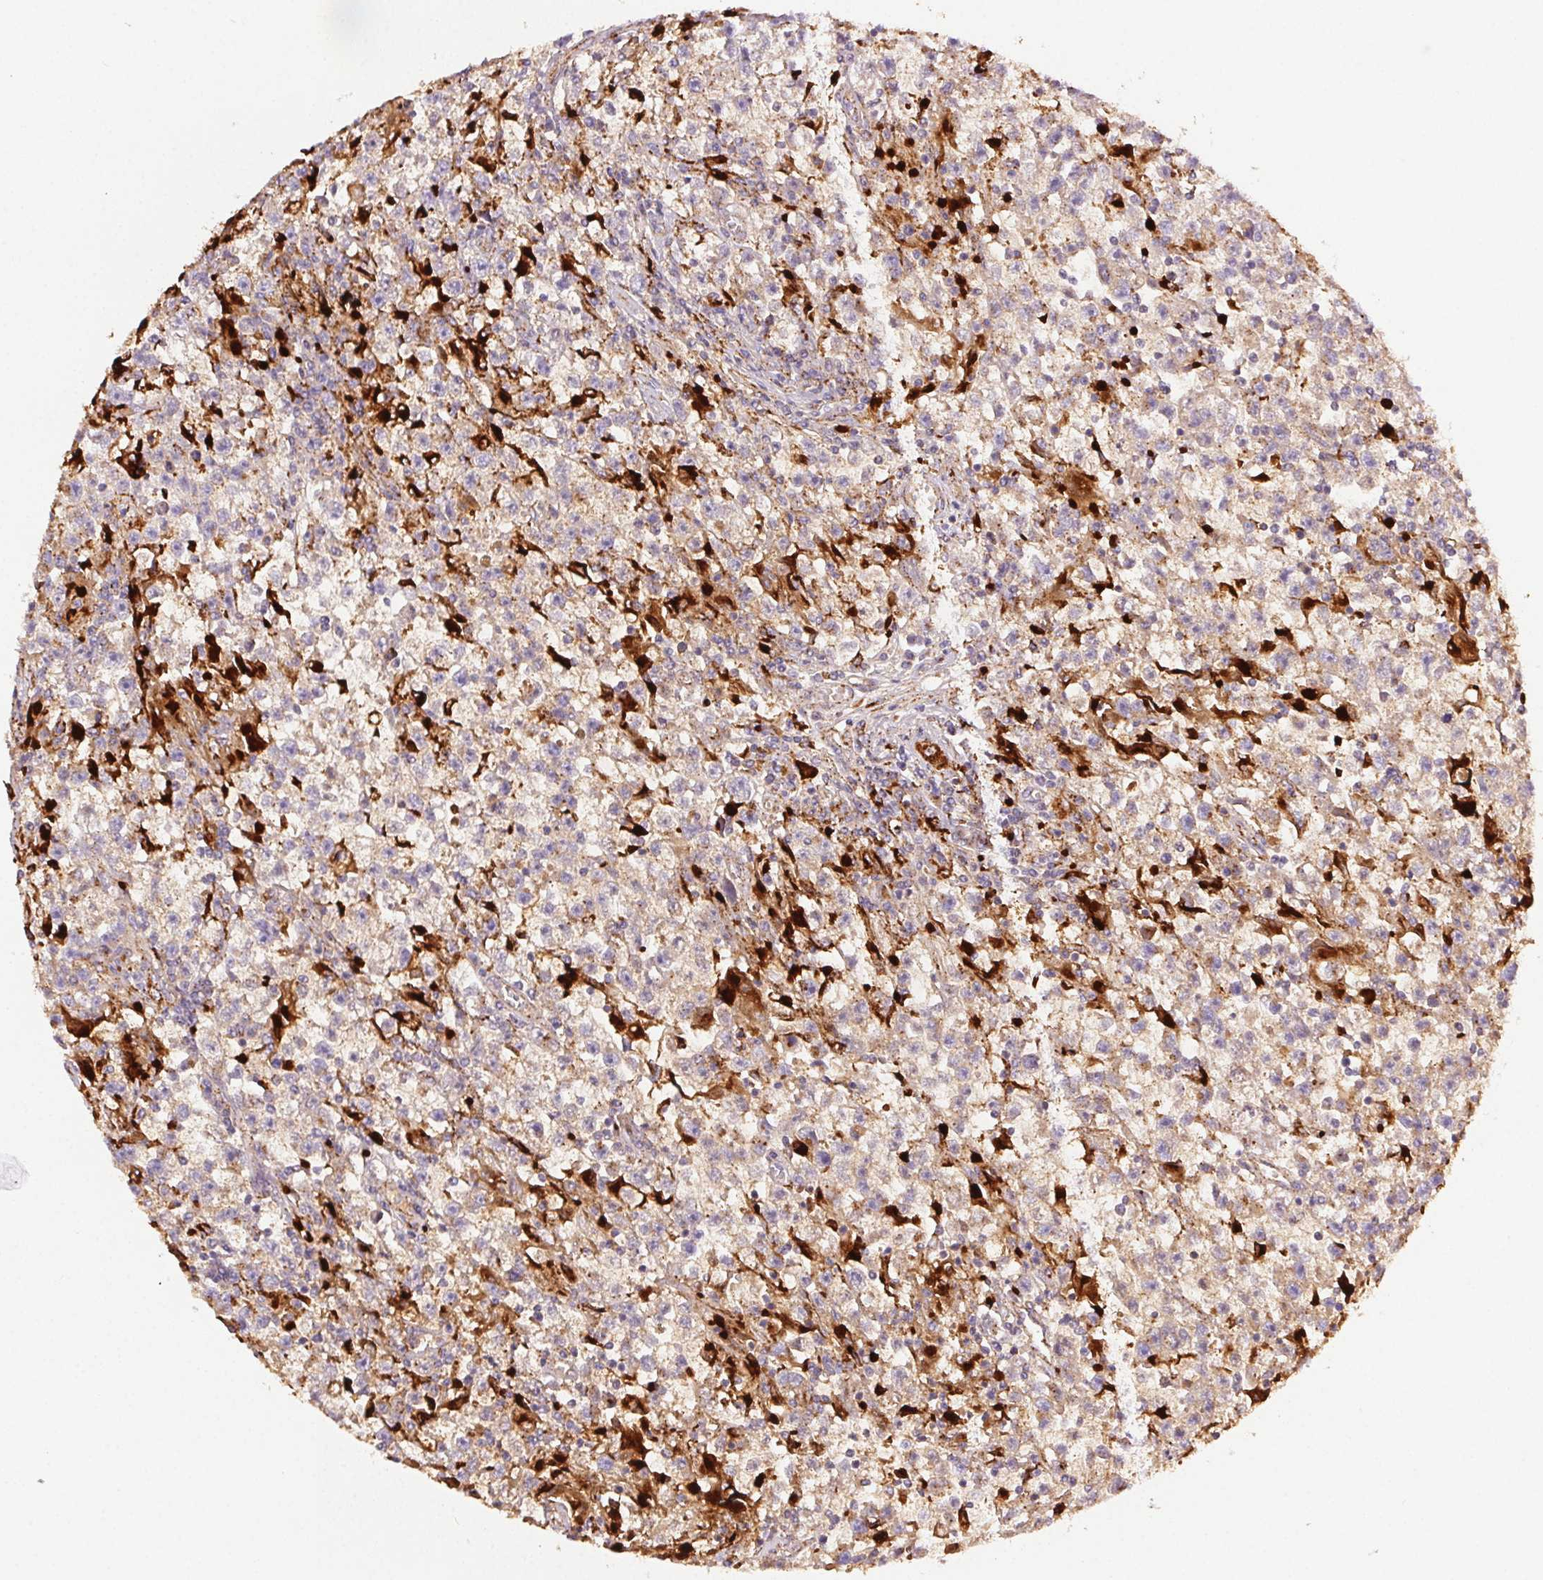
{"staining": {"intensity": "weak", "quantity": "25%-75%", "location": "cytoplasmic/membranous"}, "tissue": "testis cancer", "cell_type": "Tumor cells", "image_type": "cancer", "snomed": [{"axis": "morphology", "description": "Seminoma, NOS"}, {"axis": "topography", "description": "Testis"}], "caption": "An IHC image of neoplastic tissue is shown. Protein staining in brown shows weak cytoplasmic/membranous positivity in testis cancer within tumor cells.", "gene": "SCPEP1", "patient": {"sex": "male", "age": 31}}